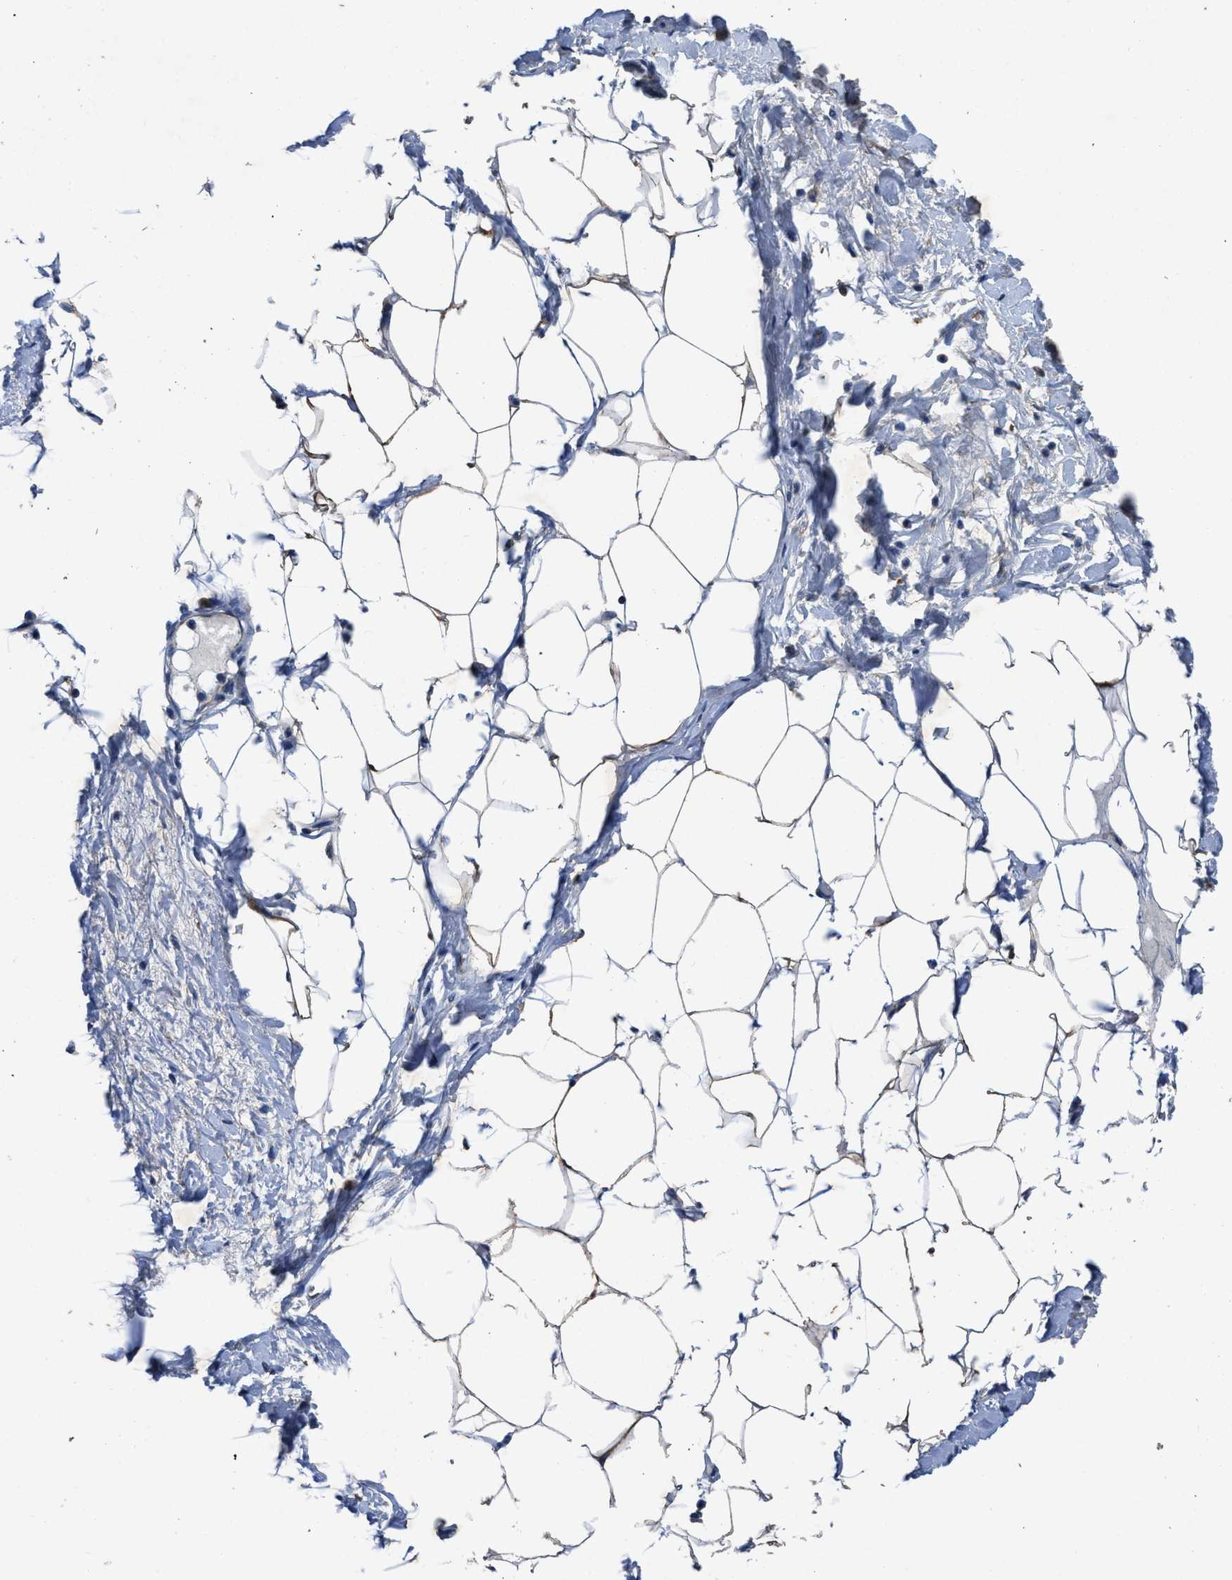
{"staining": {"intensity": "moderate", "quantity": ">75%", "location": "cytoplasmic/membranous"}, "tissue": "adipose tissue", "cell_type": "Adipocytes", "image_type": "normal", "snomed": [{"axis": "morphology", "description": "Normal tissue, NOS"}, {"axis": "topography", "description": "Soft tissue"}], "caption": "Adipocytes show moderate cytoplasmic/membranous staining in about >75% of cells in normal adipose tissue.", "gene": "PDP1", "patient": {"sex": "male", "age": 72}}